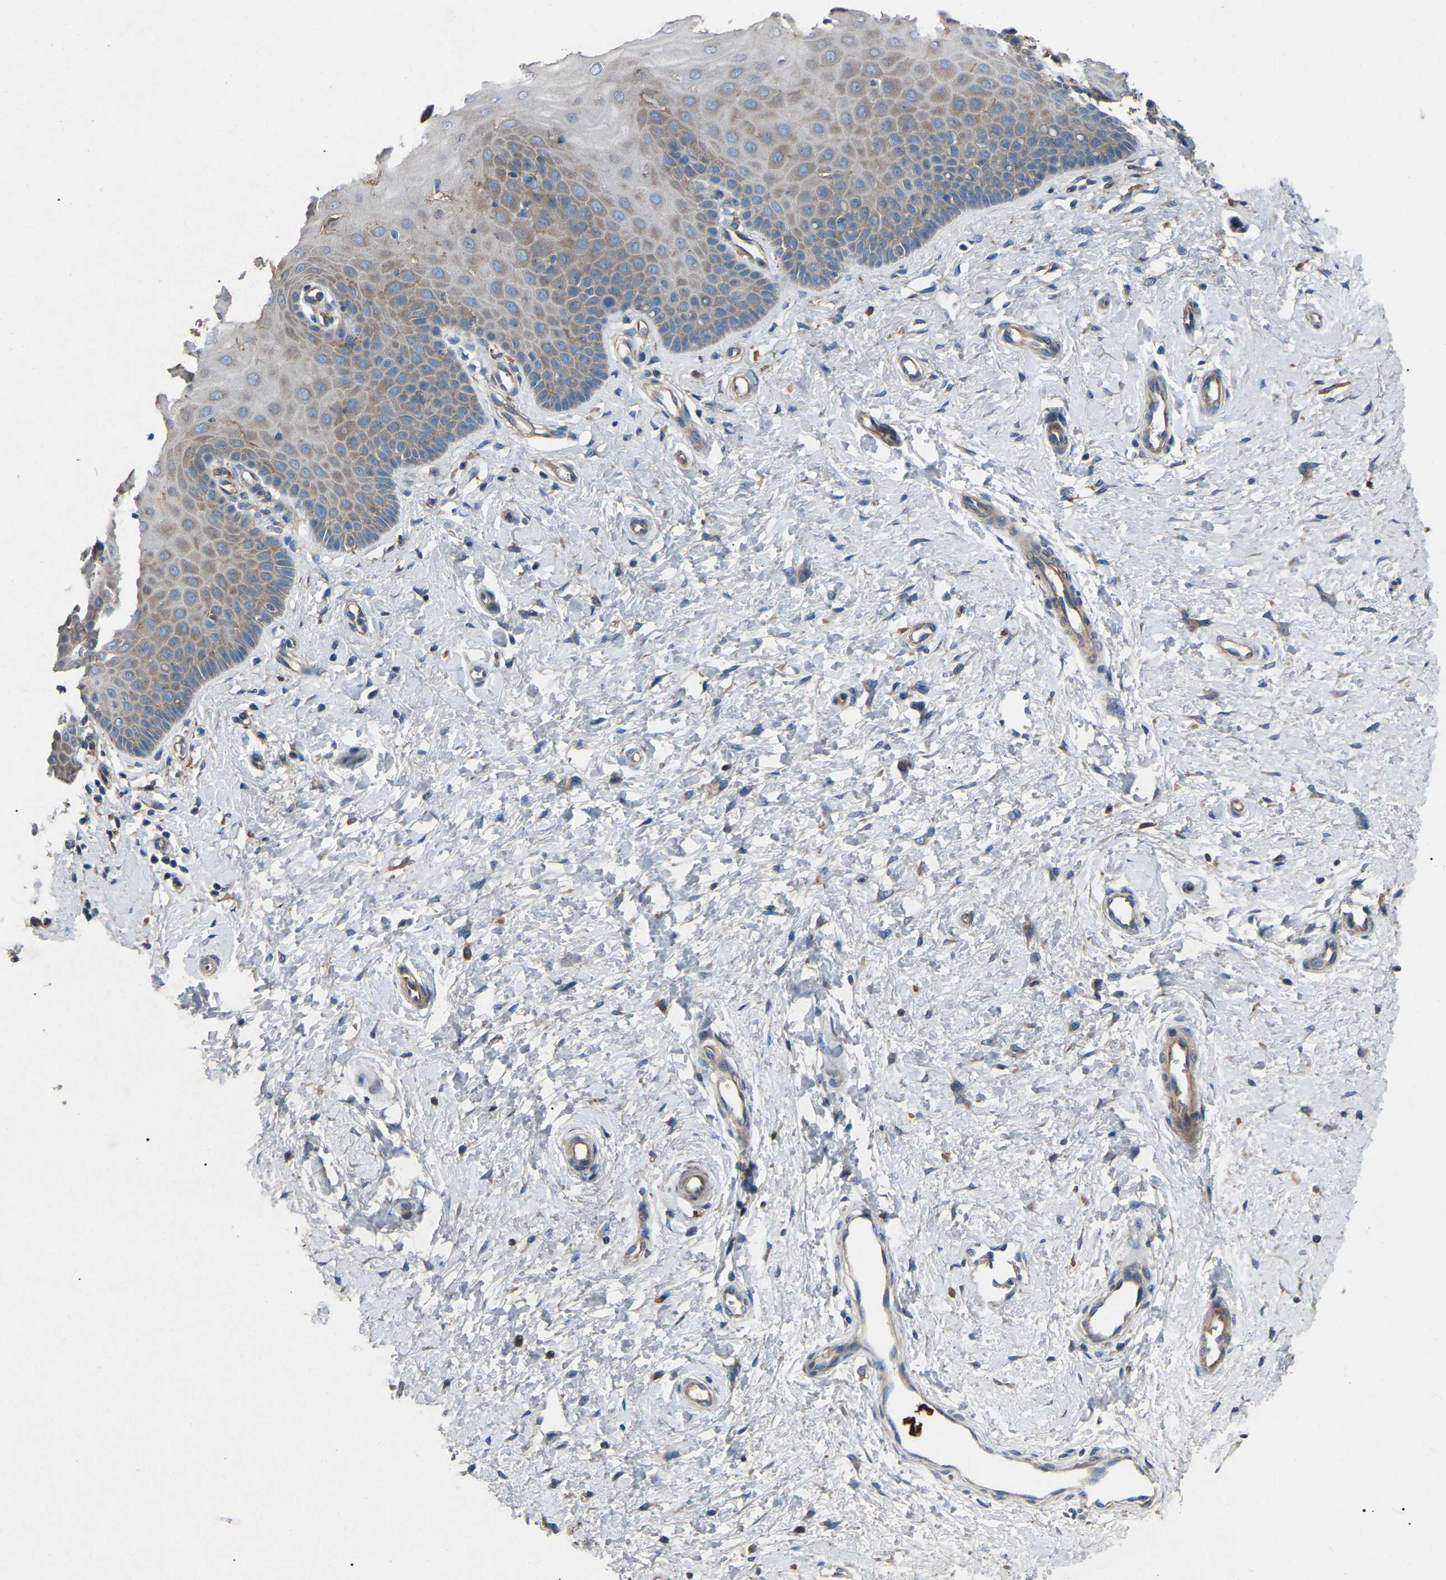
{"staining": {"intensity": "moderate", "quantity": "25%-75%", "location": "cytoplasmic/membranous"}, "tissue": "cervix", "cell_type": "Squamous epithelial cells", "image_type": "normal", "snomed": [{"axis": "morphology", "description": "Normal tissue, NOS"}, {"axis": "topography", "description": "Cervix"}], "caption": "Protein analysis of benign cervix demonstrates moderate cytoplasmic/membranous positivity in about 25%-75% of squamous epithelial cells.", "gene": "AIMP1", "patient": {"sex": "female", "age": 55}}